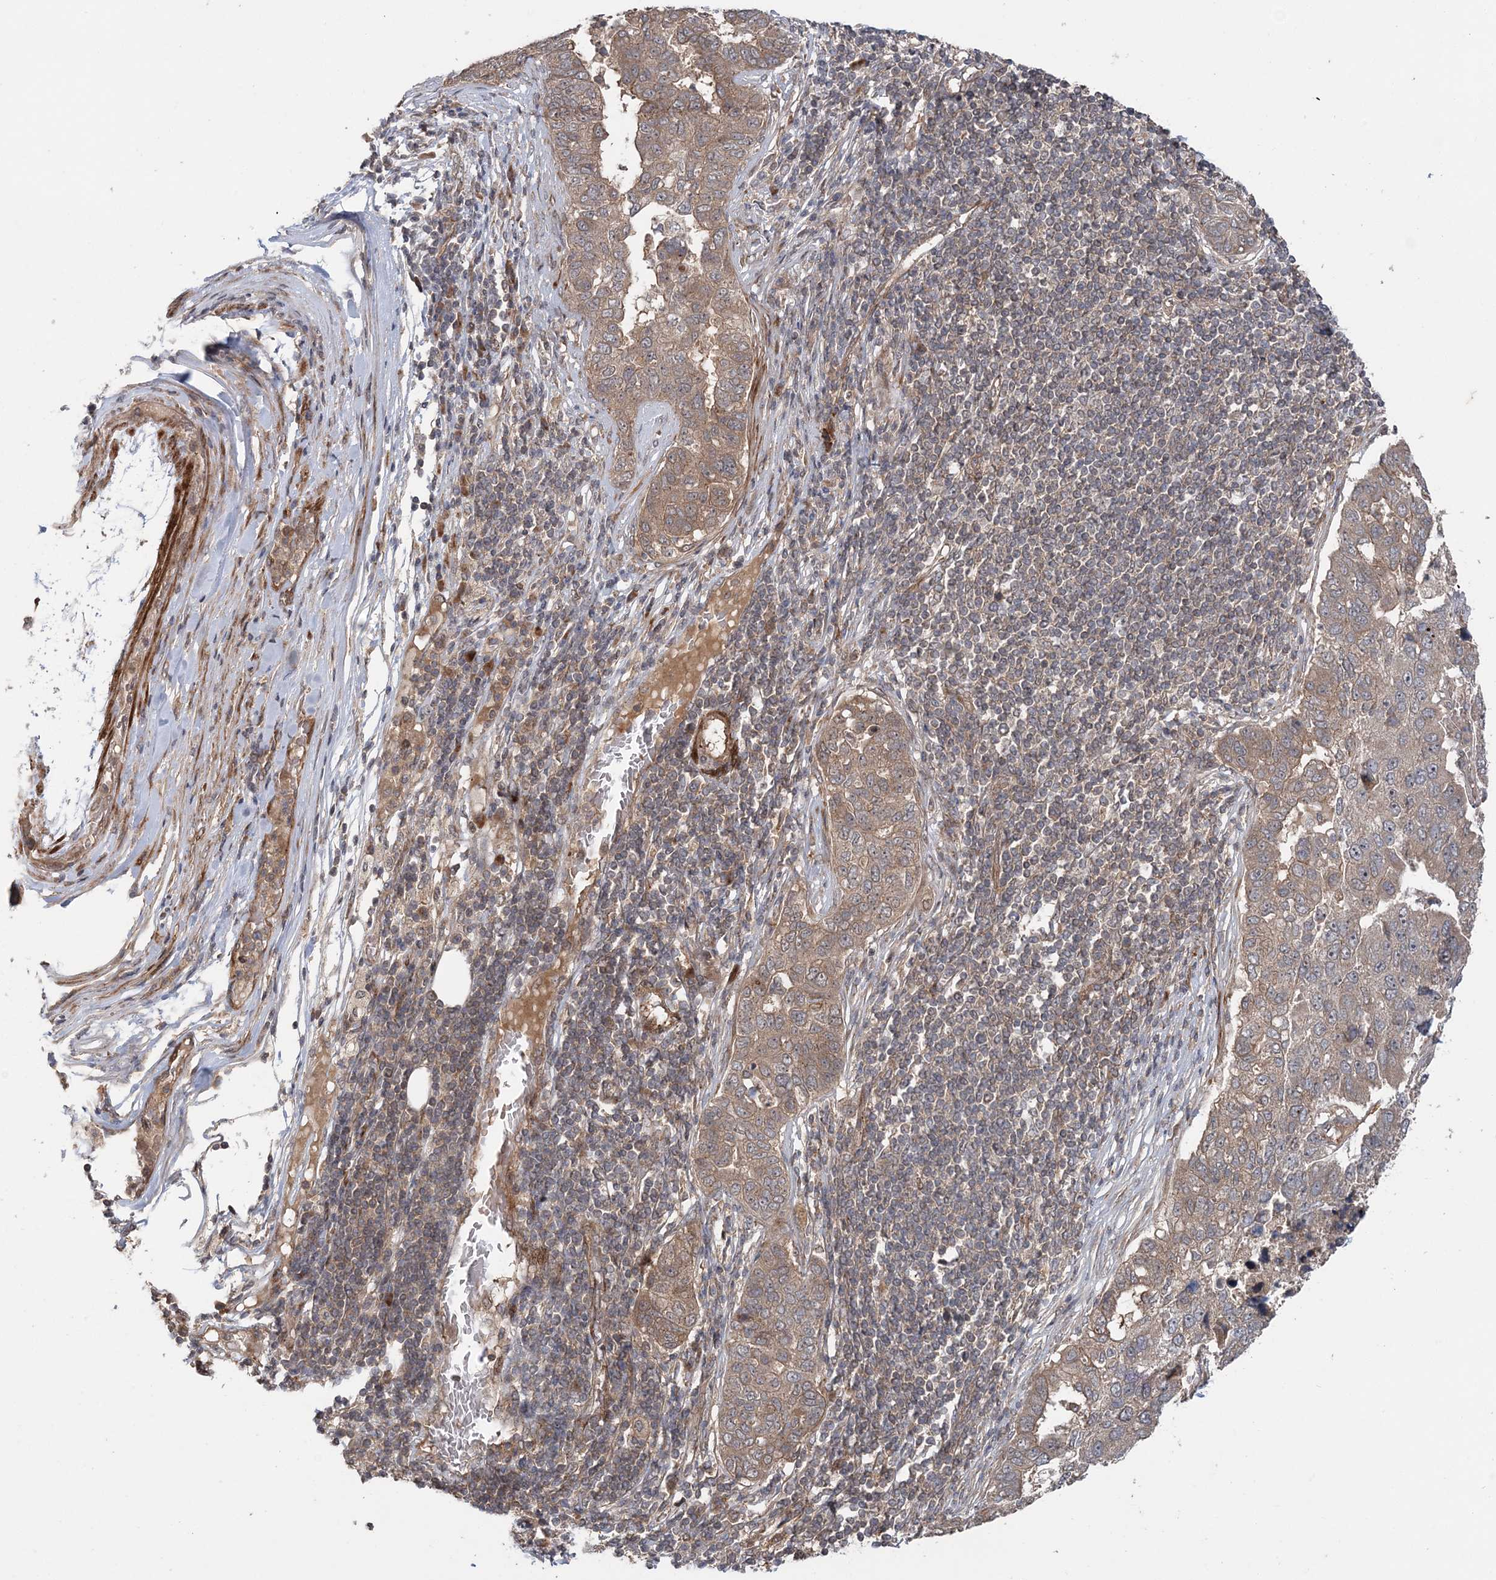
{"staining": {"intensity": "weak", "quantity": ">75%", "location": "cytoplasmic/membranous"}, "tissue": "pancreatic cancer", "cell_type": "Tumor cells", "image_type": "cancer", "snomed": [{"axis": "morphology", "description": "Adenocarcinoma, NOS"}, {"axis": "topography", "description": "Pancreas"}], "caption": "Immunohistochemistry (IHC) micrograph of human adenocarcinoma (pancreatic) stained for a protein (brown), which displays low levels of weak cytoplasmic/membranous expression in about >75% of tumor cells.", "gene": "UBTD2", "patient": {"sex": "female", "age": 61}}